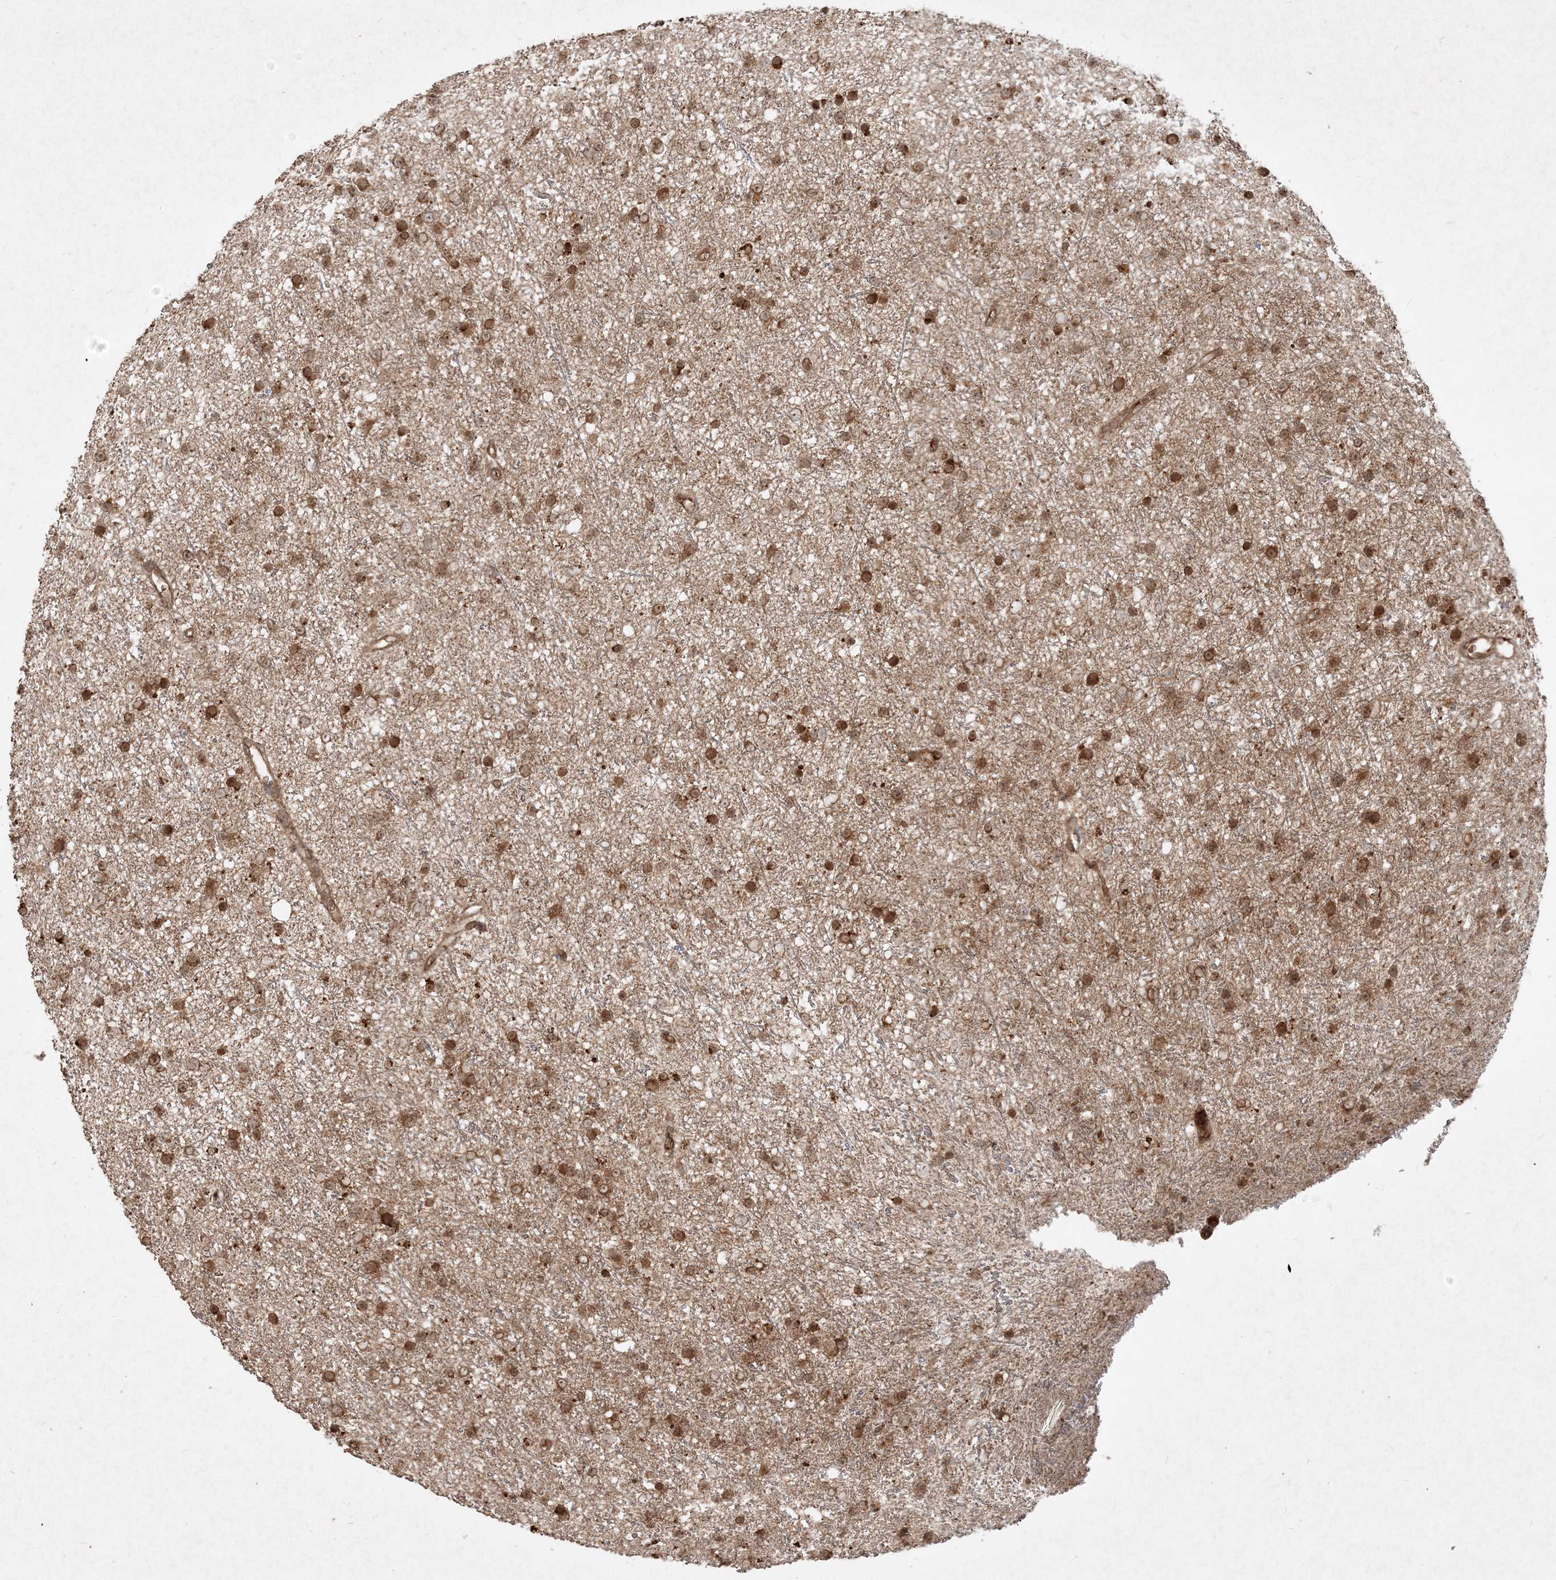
{"staining": {"intensity": "moderate", "quantity": ">75%", "location": "cytoplasmic/membranous"}, "tissue": "glioma", "cell_type": "Tumor cells", "image_type": "cancer", "snomed": [{"axis": "morphology", "description": "Glioma, malignant, Low grade"}, {"axis": "topography", "description": "Cerebral cortex"}], "caption": "Malignant glioma (low-grade) tissue reveals moderate cytoplasmic/membranous staining in approximately >75% of tumor cells, visualized by immunohistochemistry. The staining was performed using DAB to visualize the protein expression in brown, while the nuclei were stained in blue with hematoxylin (Magnification: 20x).", "gene": "NARS1", "patient": {"sex": "female", "age": 39}}